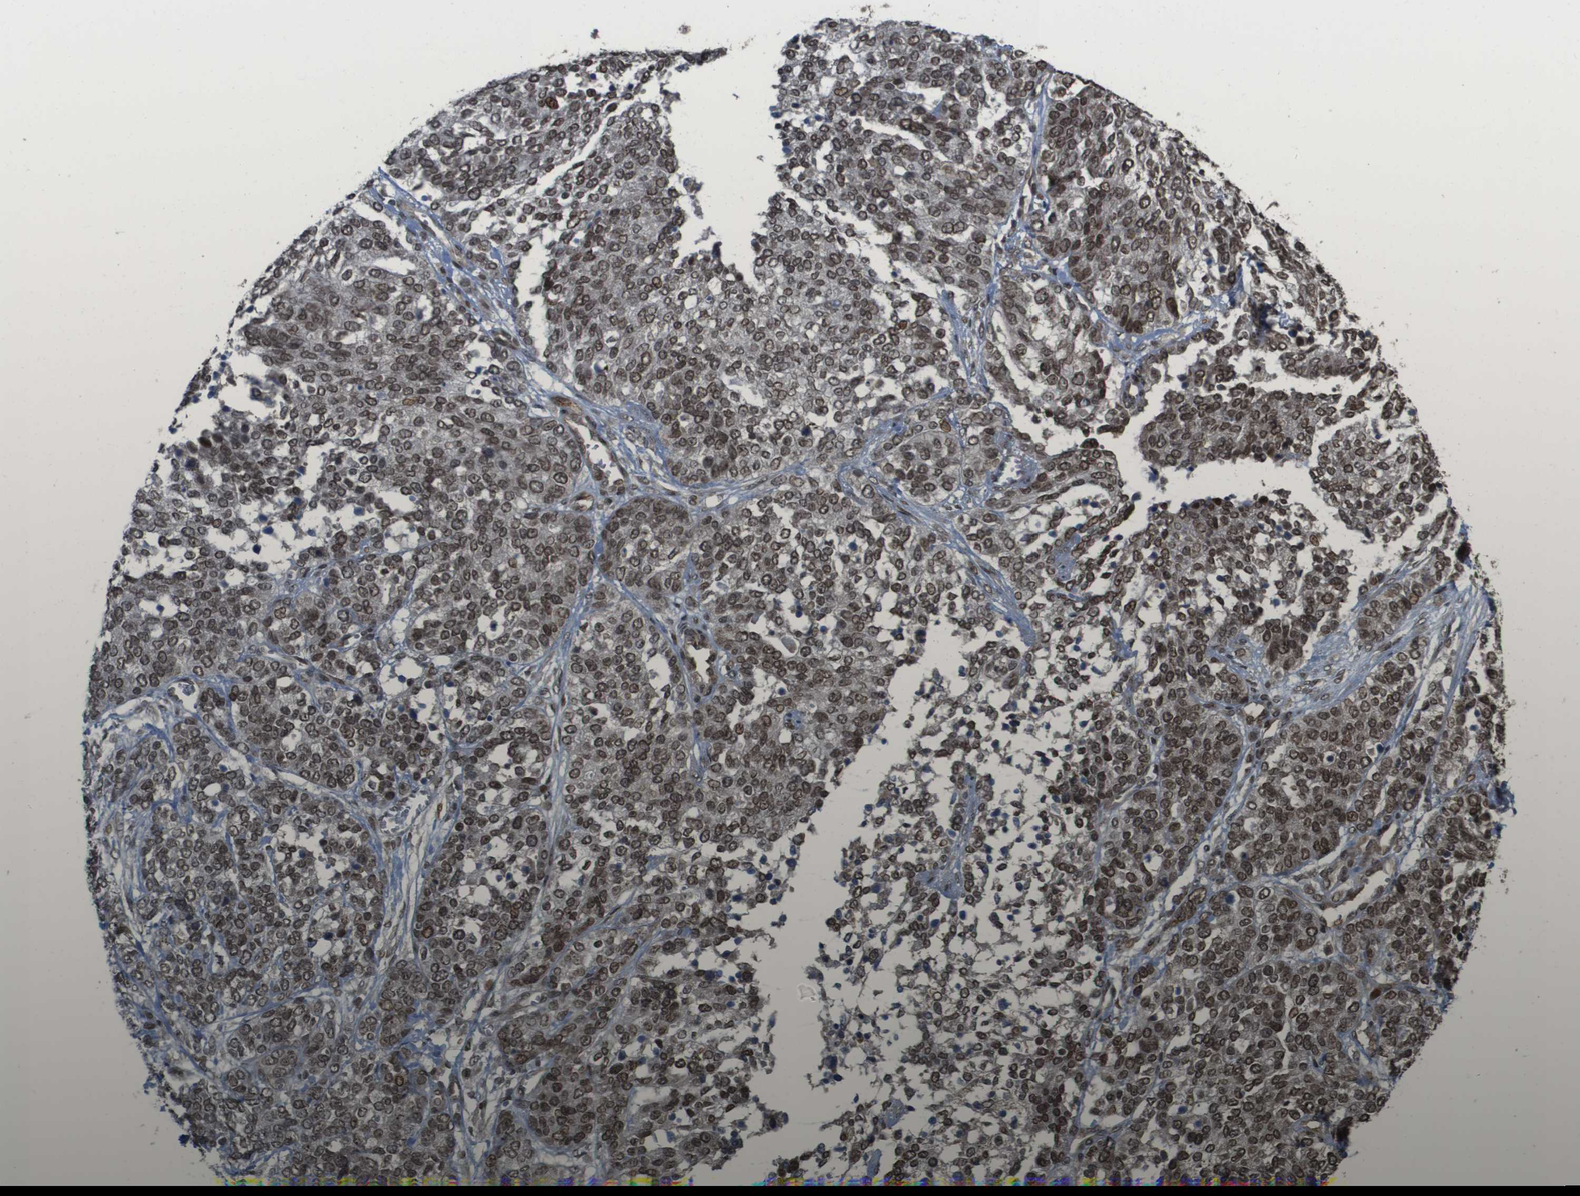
{"staining": {"intensity": "moderate", "quantity": ">75%", "location": "nuclear"}, "tissue": "ovarian cancer", "cell_type": "Tumor cells", "image_type": "cancer", "snomed": [{"axis": "morphology", "description": "Cystadenocarcinoma, serous, NOS"}, {"axis": "topography", "description": "Ovary"}], "caption": "Ovarian serous cystadenocarcinoma stained with immunohistochemistry (IHC) shows moderate nuclear positivity in about >75% of tumor cells.", "gene": "KAT5", "patient": {"sex": "female", "age": 44}}